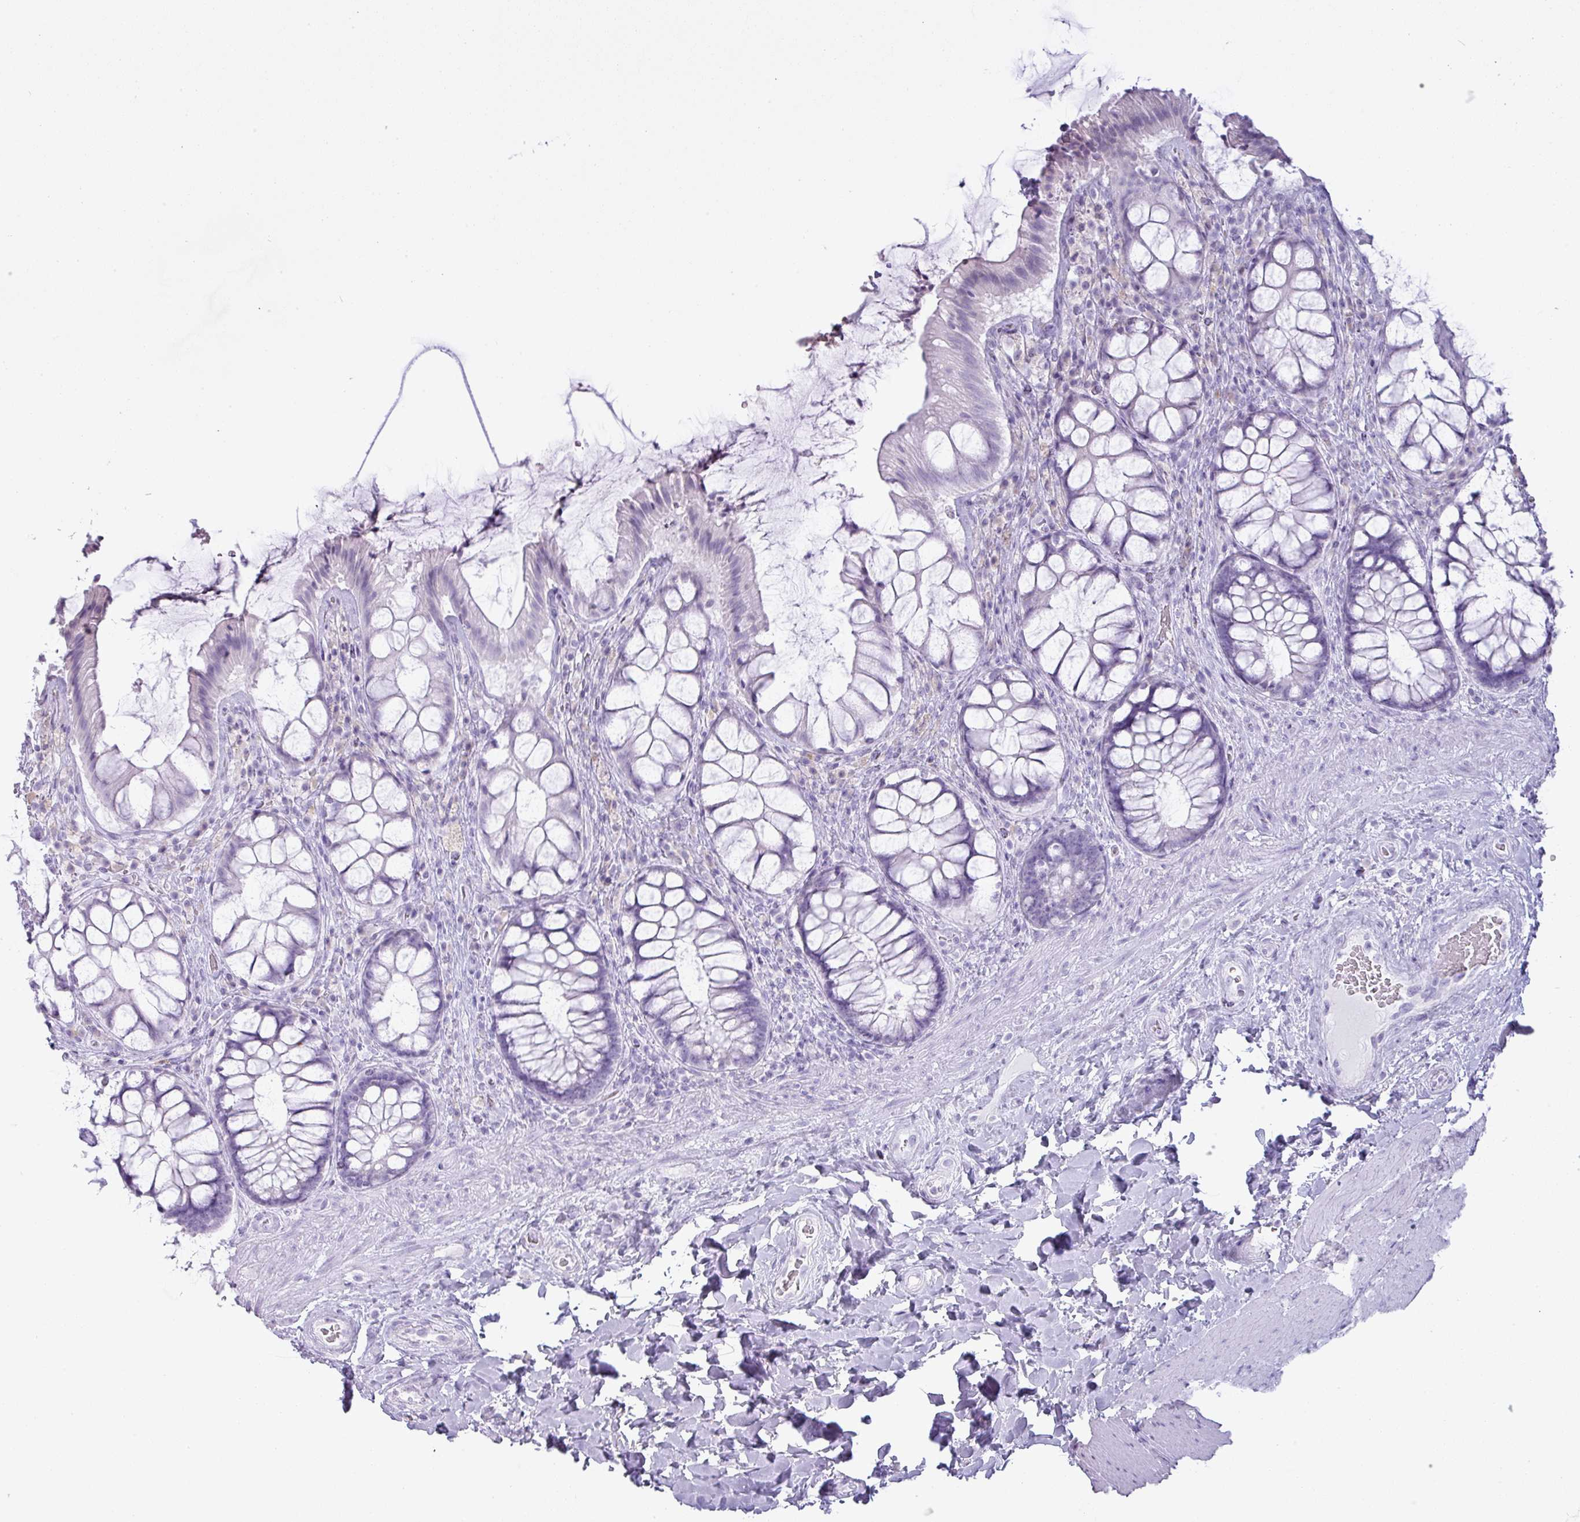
{"staining": {"intensity": "negative", "quantity": "none", "location": "none"}, "tissue": "rectum", "cell_type": "Glandular cells", "image_type": "normal", "snomed": [{"axis": "morphology", "description": "Normal tissue, NOS"}, {"axis": "topography", "description": "Rectum"}], "caption": "Immunohistochemistry of normal rectum demonstrates no staining in glandular cells.", "gene": "PGA3", "patient": {"sex": "female", "age": 58}}